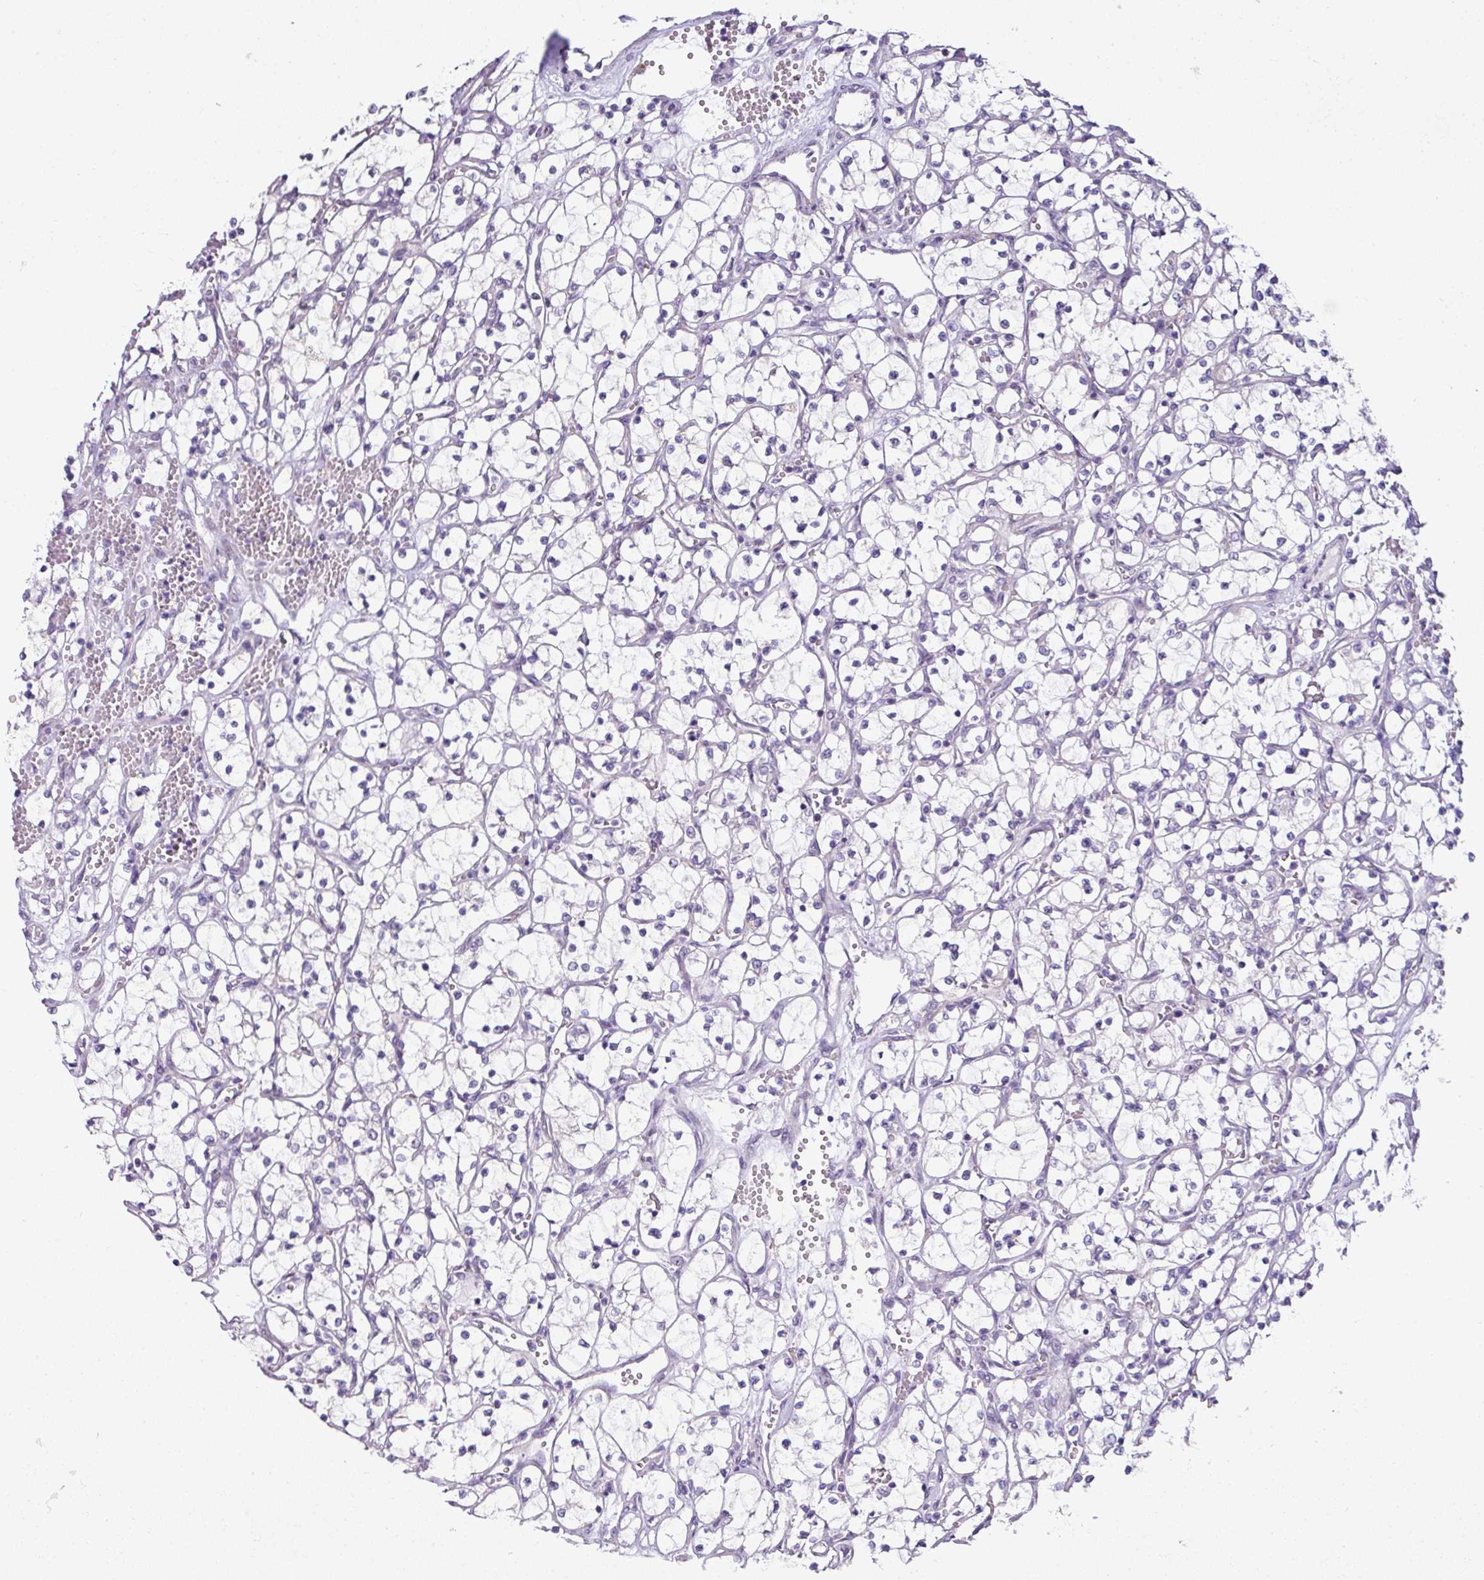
{"staining": {"intensity": "negative", "quantity": "none", "location": "none"}, "tissue": "renal cancer", "cell_type": "Tumor cells", "image_type": "cancer", "snomed": [{"axis": "morphology", "description": "Adenocarcinoma, NOS"}, {"axis": "topography", "description": "Kidney"}], "caption": "This is an IHC image of renal cancer (adenocarcinoma). There is no positivity in tumor cells.", "gene": "STAT5A", "patient": {"sex": "female", "age": 69}}